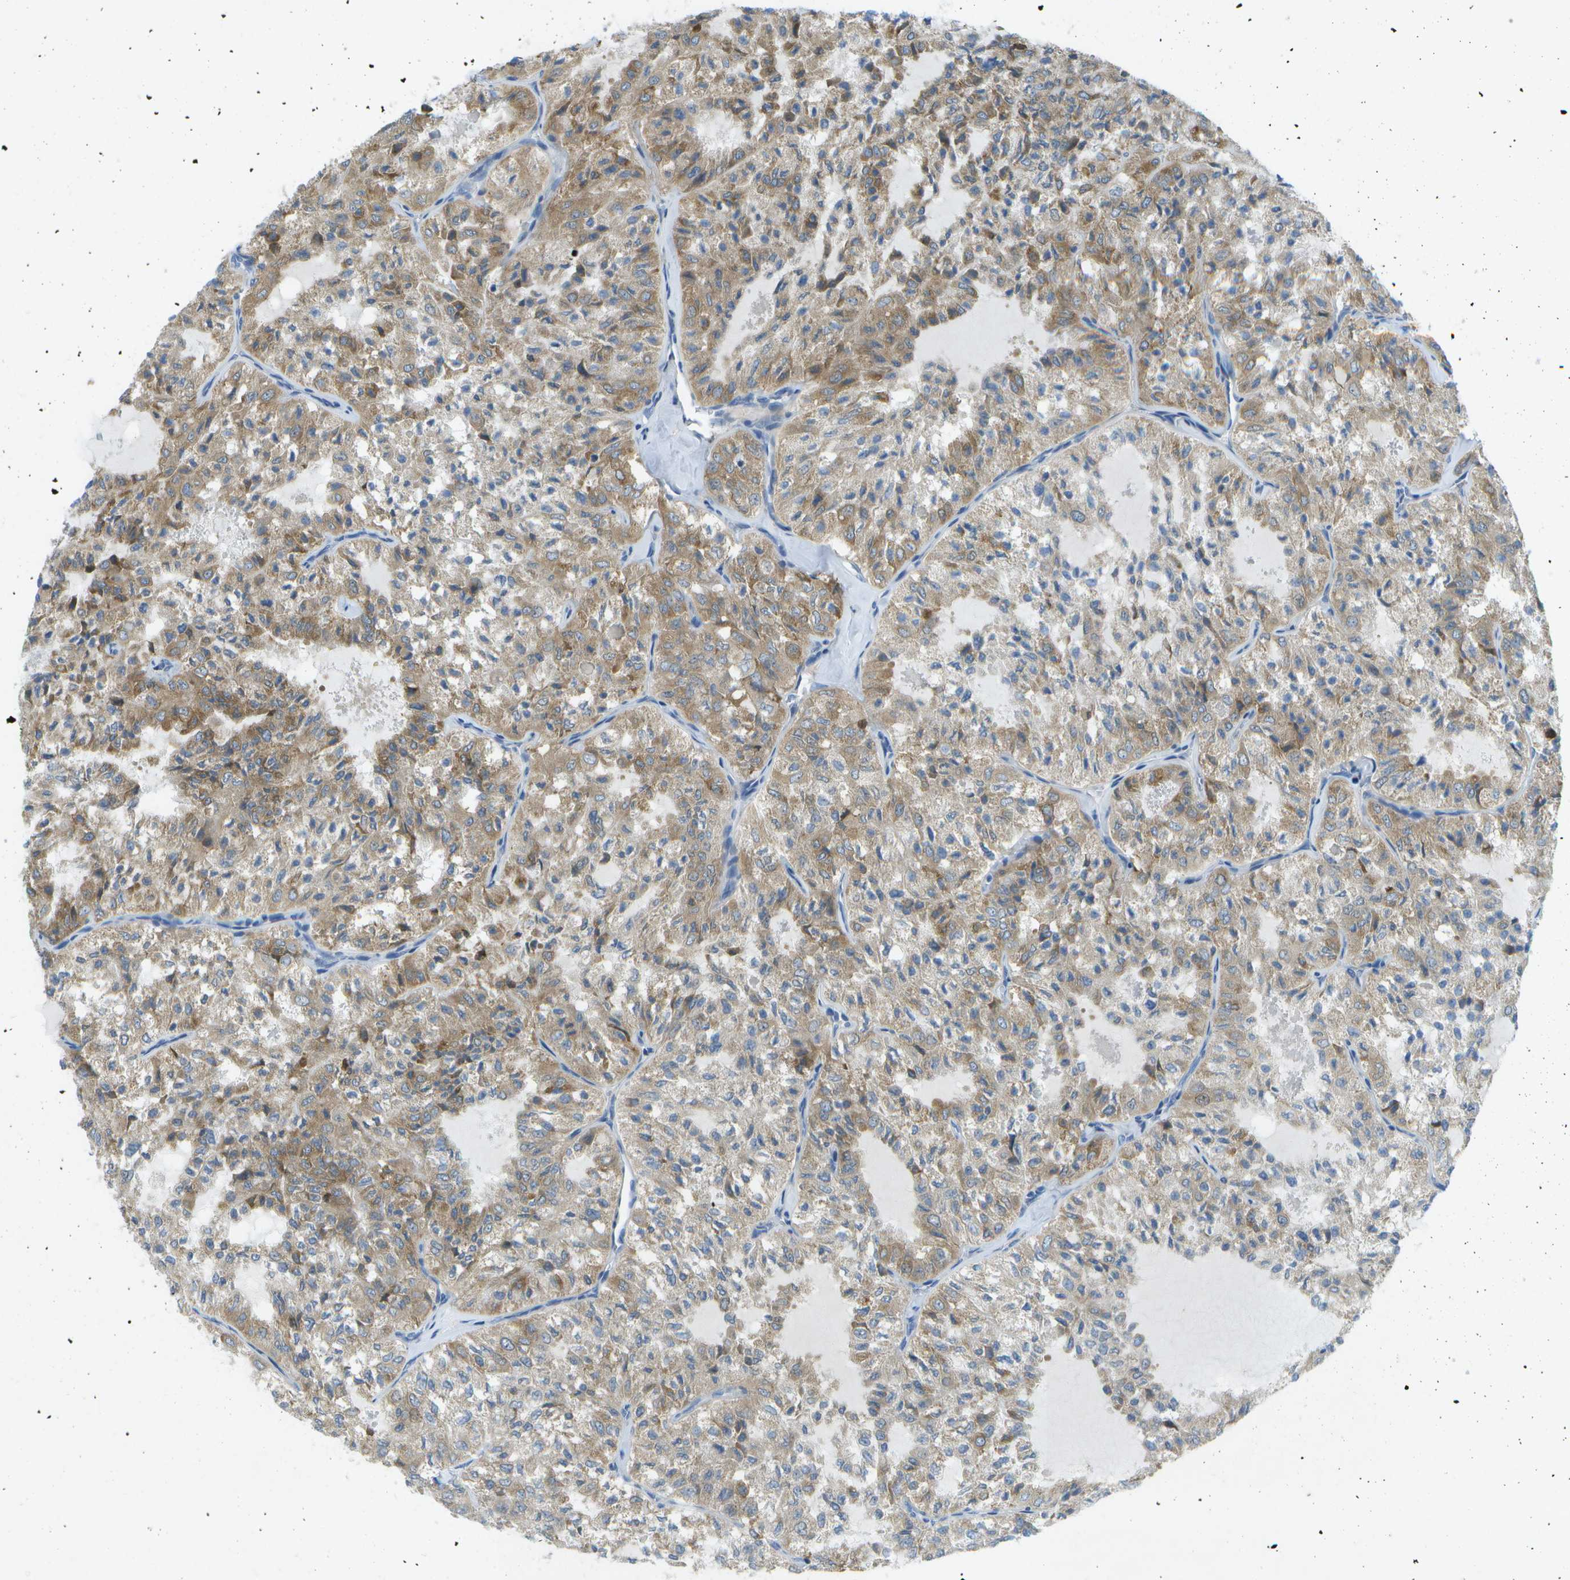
{"staining": {"intensity": "moderate", "quantity": ">75%", "location": "cytoplasmic/membranous"}, "tissue": "thyroid cancer", "cell_type": "Tumor cells", "image_type": "cancer", "snomed": [{"axis": "morphology", "description": "Follicular adenoma carcinoma, NOS"}, {"axis": "topography", "description": "Thyroid gland"}], "caption": "Thyroid follicular adenoma carcinoma stained for a protein (brown) reveals moderate cytoplasmic/membranous positive expression in approximately >75% of tumor cells.", "gene": "WNK2", "patient": {"sex": "male", "age": 75}}